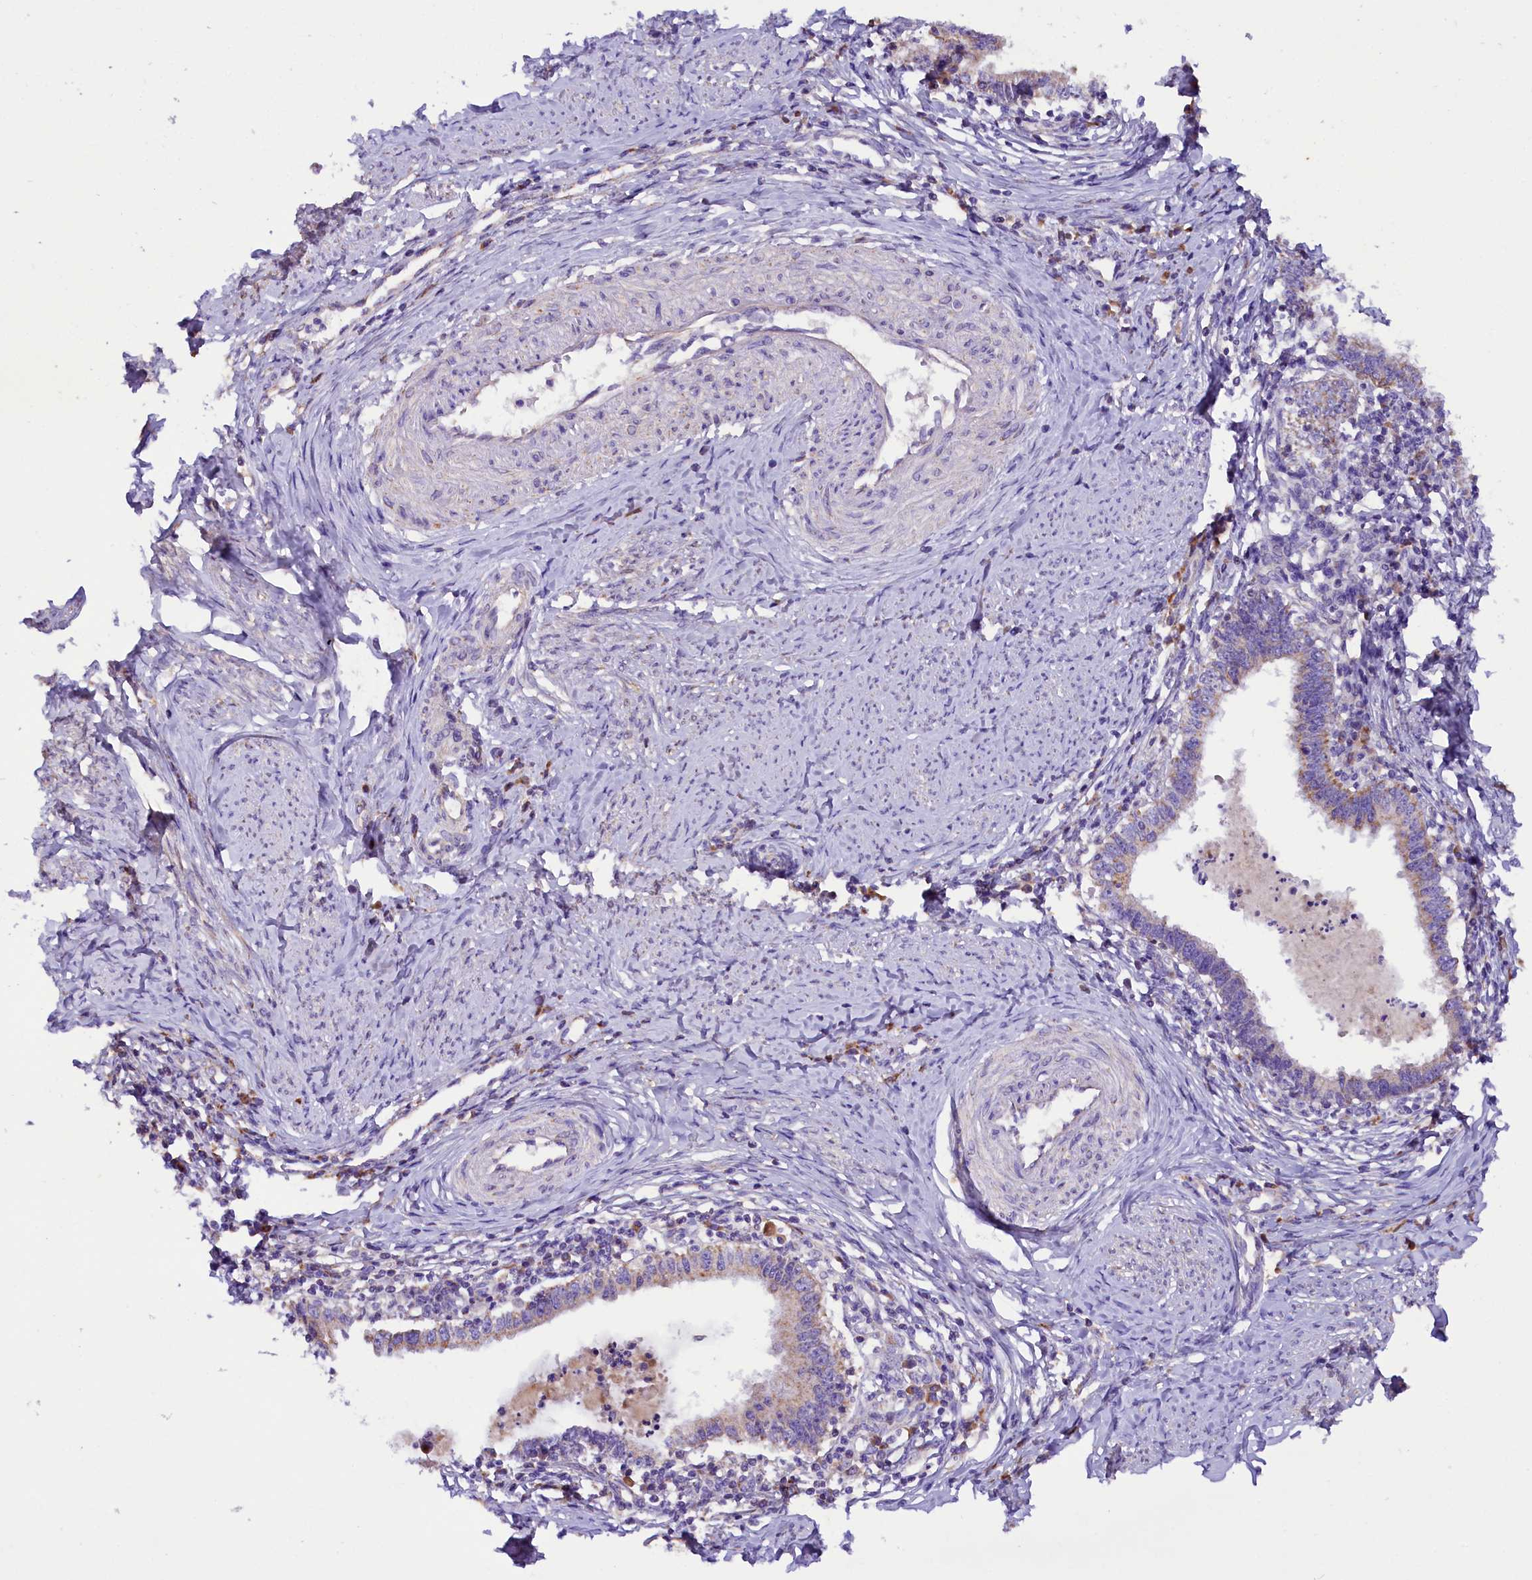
{"staining": {"intensity": "moderate", "quantity": ">75%", "location": "cytoplasmic/membranous"}, "tissue": "cervical cancer", "cell_type": "Tumor cells", "image_type": "cancer", "snomed": [{"axis": "morphology", "description": "Adenocarcinoma, NOS"}, {"axis": "topography", "description": "Cervix"}], "caption": "A medium amount of moderate cytoplasmic/membranous positivity is present in about >75% of tumor cells in adenocarcinoma (cervical) tissue.", "gene": "SIX5", "patient": {"sex": "female", "age": 36}}